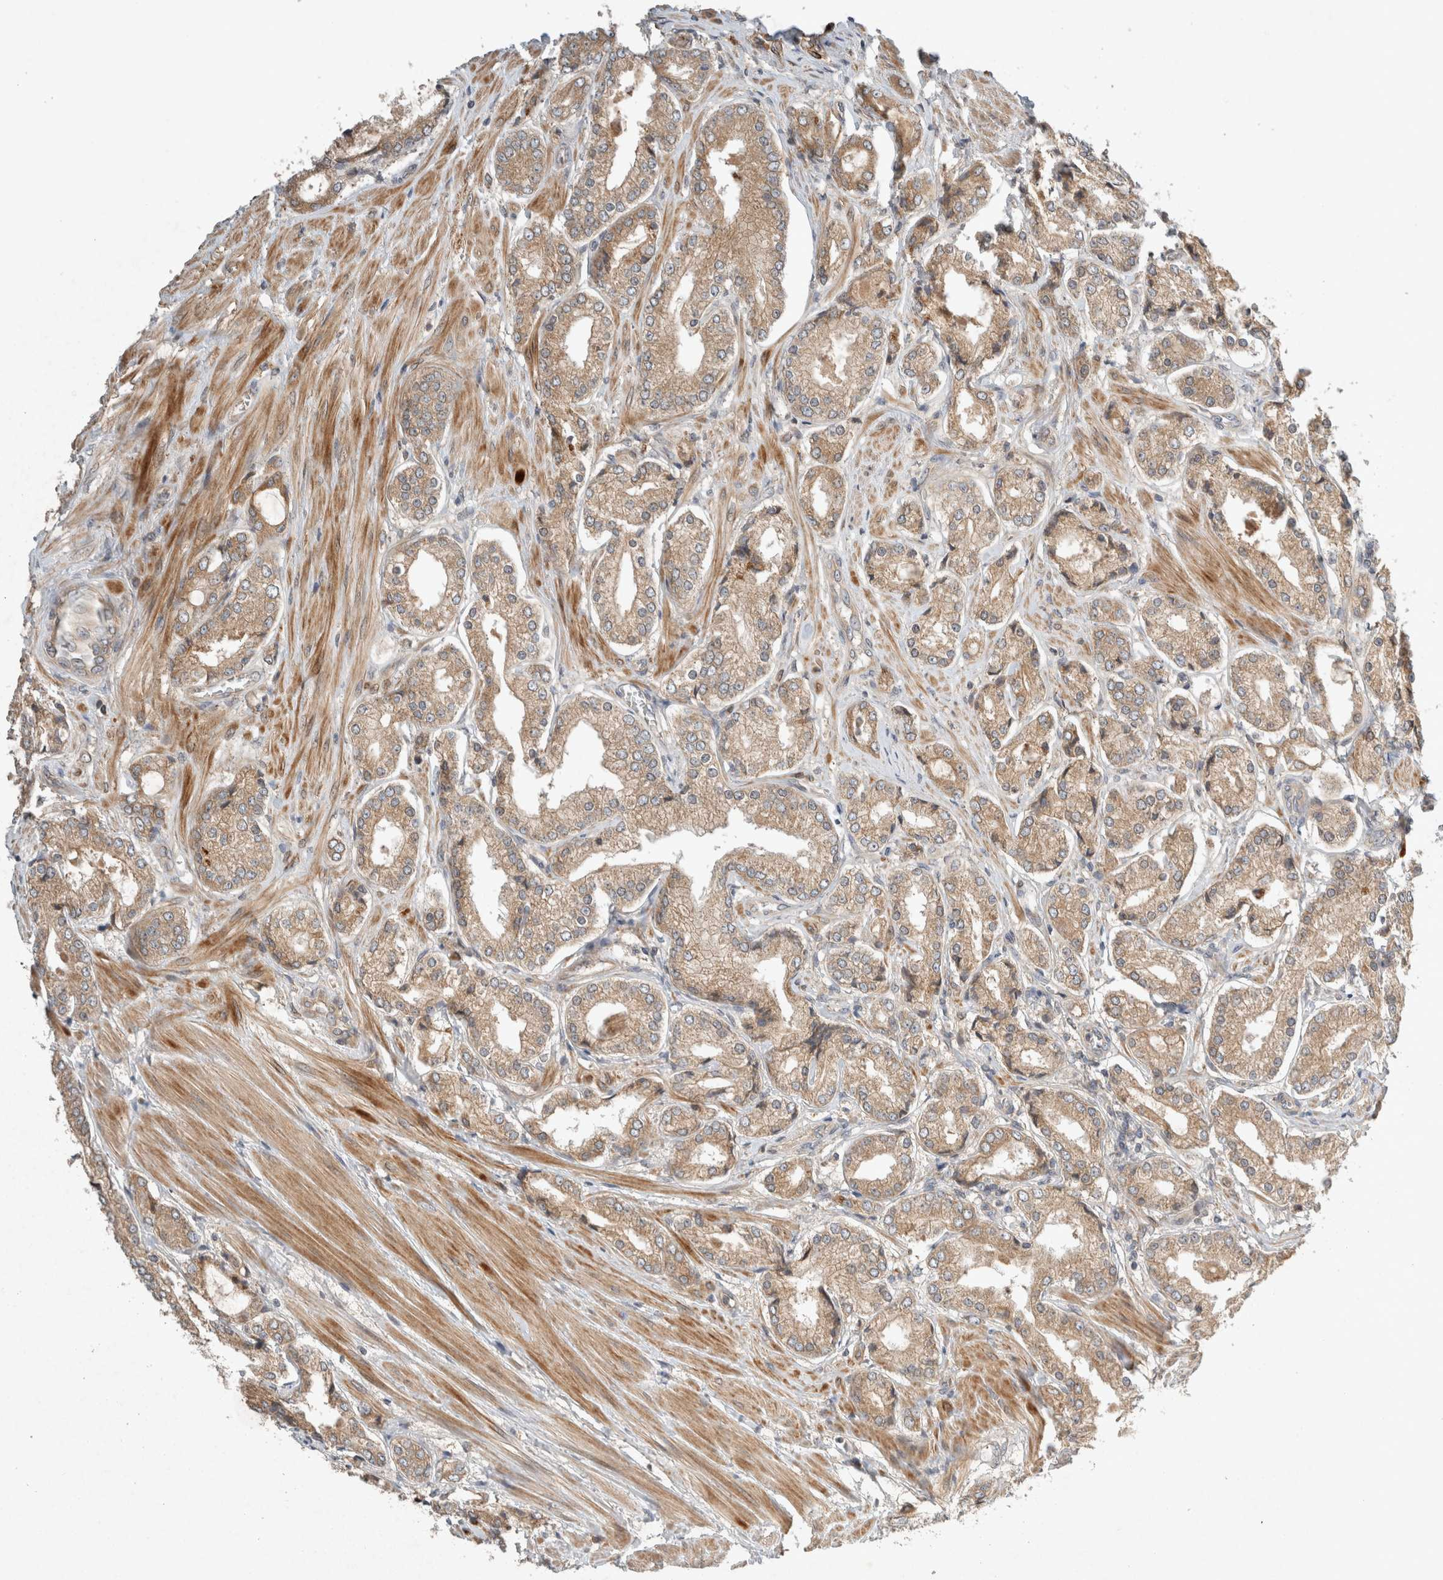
{"staining": {"intensity": "moderate", "quantity": ">75%", "location": "cytoplasmic/membranous"}, "tissue": "prostate cancer", "cell_type": "Tumor cells", "image_type": "cancer", "snomed": [{"axis": "morphology", "description": "Adenocarcinoma, Low grade"}, {"axis": "topography", "description": "Prostate"}], "caption": "DAB (3,3'-diaminobenzidine) immunohistochemical staining of prostate low-grade adenocarcinoma demonstrates moderate cytoplasmic/membranous protein positivity in about >75% of tumor cells.", "gene": "ARMC9", "patient": {"sex": "male", "age": 62}}